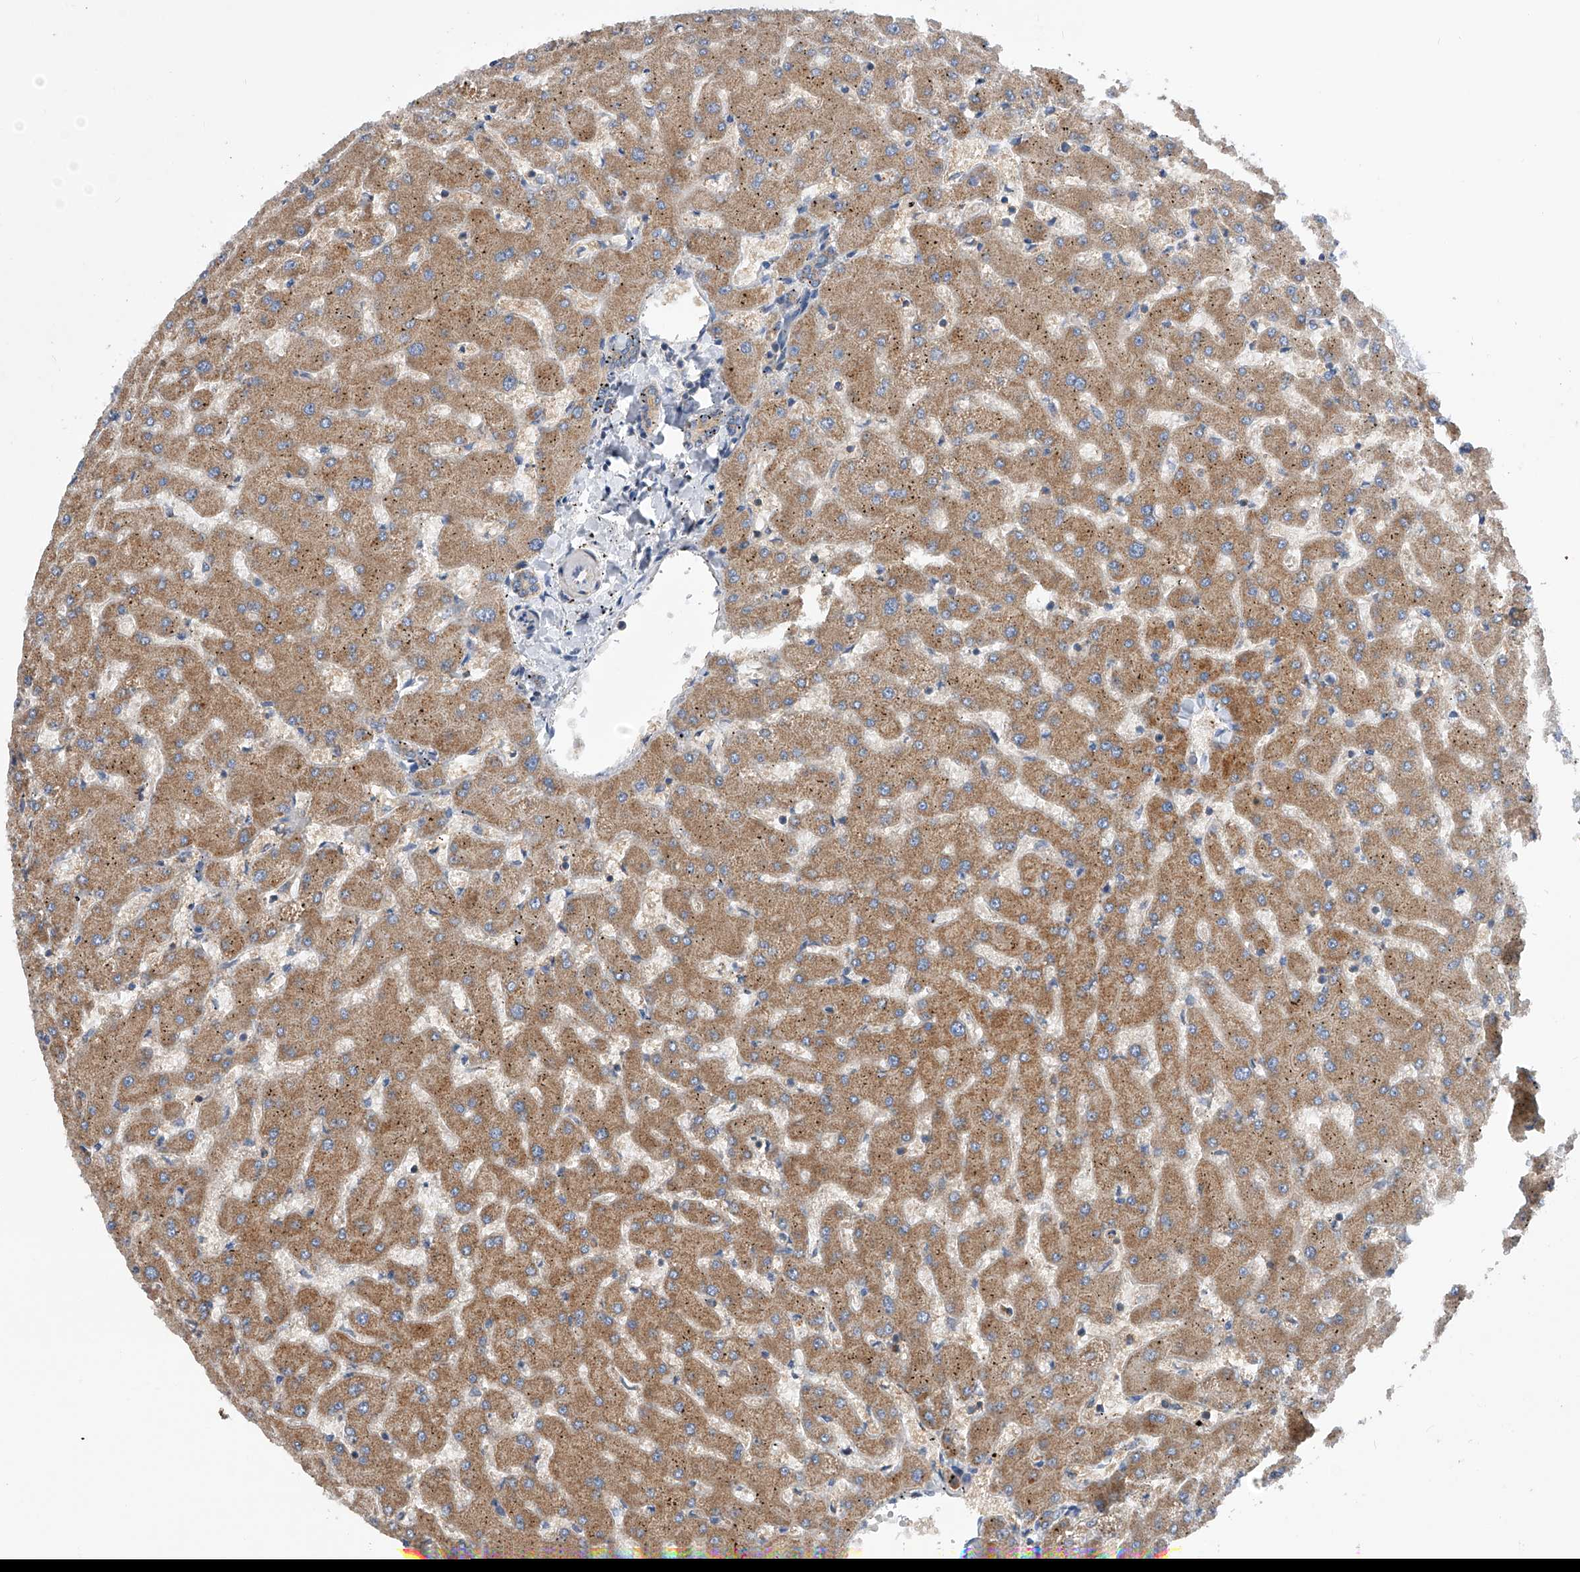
{"staining": {"intensity": "weak", "quantity": ">75%", "location": "cytoplasmic/membranous"}, "tissue": "liver", "cell_type": "Cholangiocytes", "image_type": "normal", "snomed": [{"axis": "morphology", "description": "Normal tissue, NOS"}, {"axis": "topography", "description": "Liver"}], "caption": "The image shows staining of normal liver, revealing weak cytoplasmic/membranous protein staining (brown color) within cholangiocytes.", "gene": "MLYCD", "patient": {"sex": "female", "age": 63}}